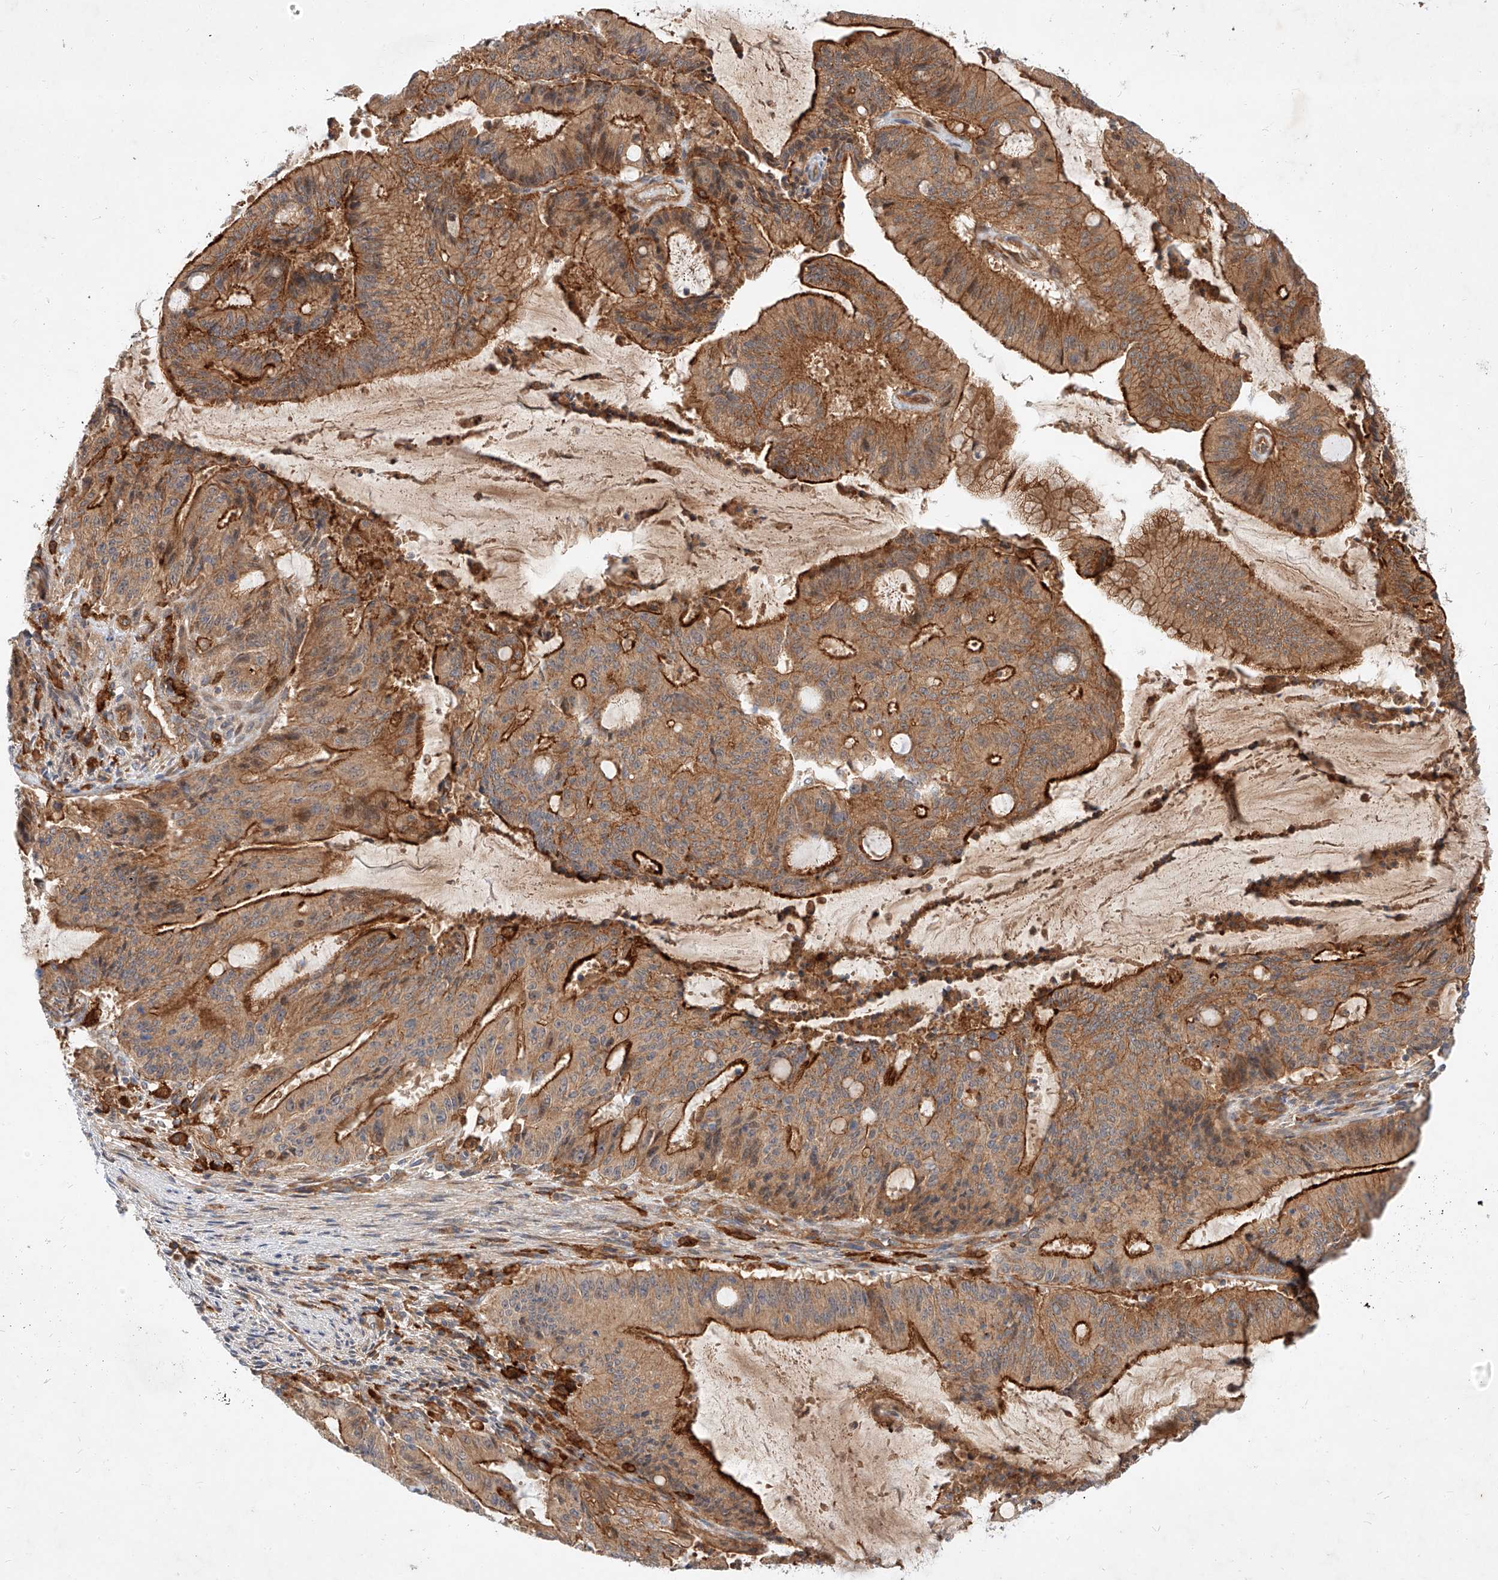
{"staining": {"intensity": "strong", "quantity": ">75%", "location": "cytoplasmic/membranous"}, "tissue": "liver cancer", "cell_type": "Tumor cells", "image_type": "cancer", "snomed": [{"axis": "morphology", "description": "Normal tissue, NOS"}, {"axis": "morphology", "description": "Cholangiocarcinoma"}, {"axis": "topography", "description": "Liver"}, {"axis": "topography", "description": "Peripheral nerve tissue"}], "caption": "A brown stain labels strong cytoplasmic/membranous staining of a protein in human liver cholangiocarcinoma tumor cells.", "gene": "NFAM1", "patient": {"sex": "female", "age": 73}}